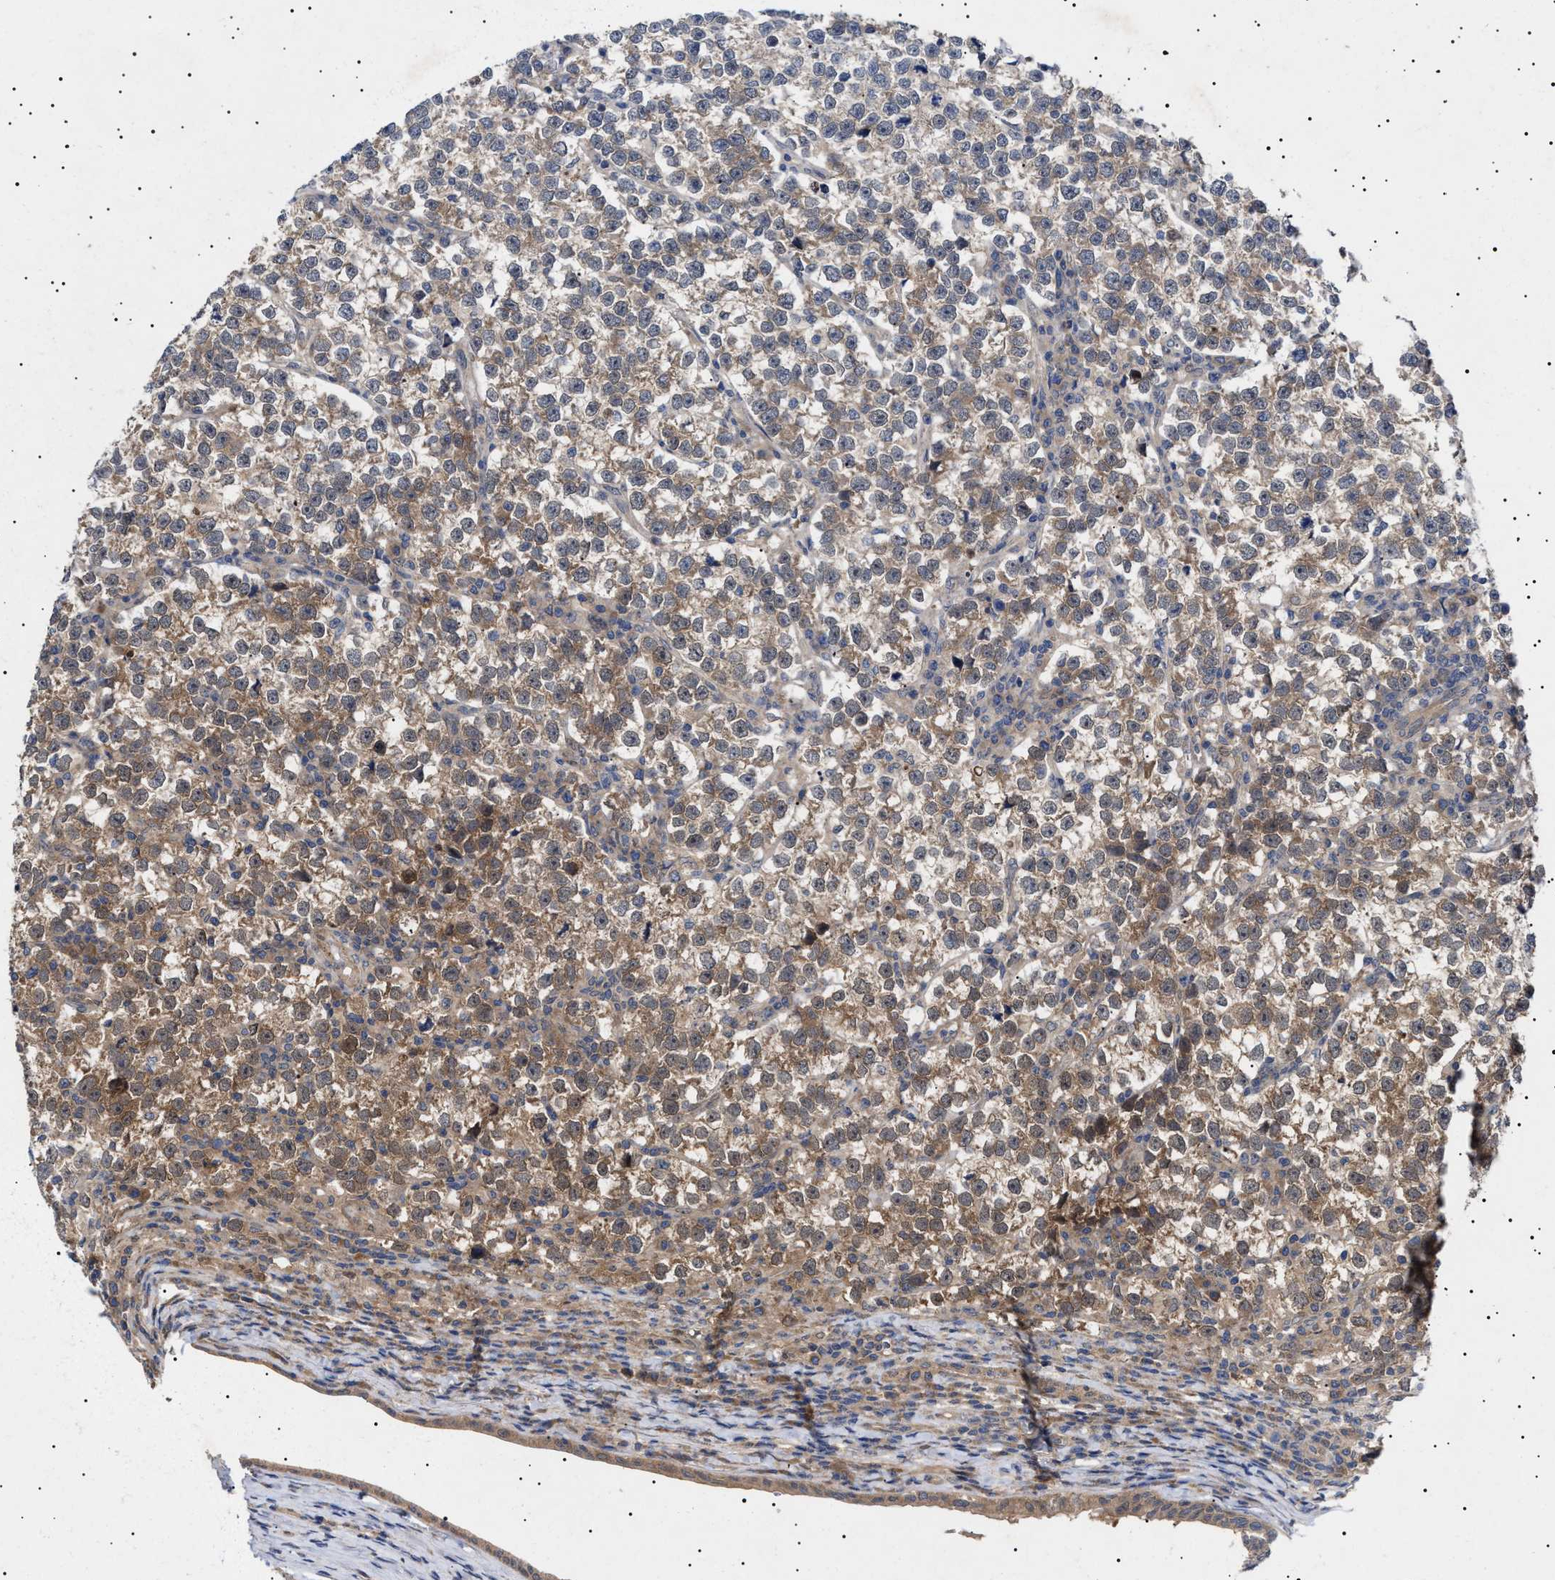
{"staining": {"intensity": "weak", "quantity": "25%-75%", "location": "cytoplasmic/membranous"}, "tissue": "testis cancer", "cell_type": "Tumor cells", "image_type": "cancer", "snomed": [{"axis": "morphology", "description": "Normal tissue, NOS"}, {"axis": "morphology", "description": "Seminoma, NOS"}, {"axis": "topography", "description": "Testis"}], "caption": "Protein expression analysis of testis cancer displays weak cytoplasmic/membranous staining in approximately 25%-75% of tumor cells. Nuclei are stained in blue.", "gene": "NPLOC4", "patient": {"sex": "male", "age": 43}}